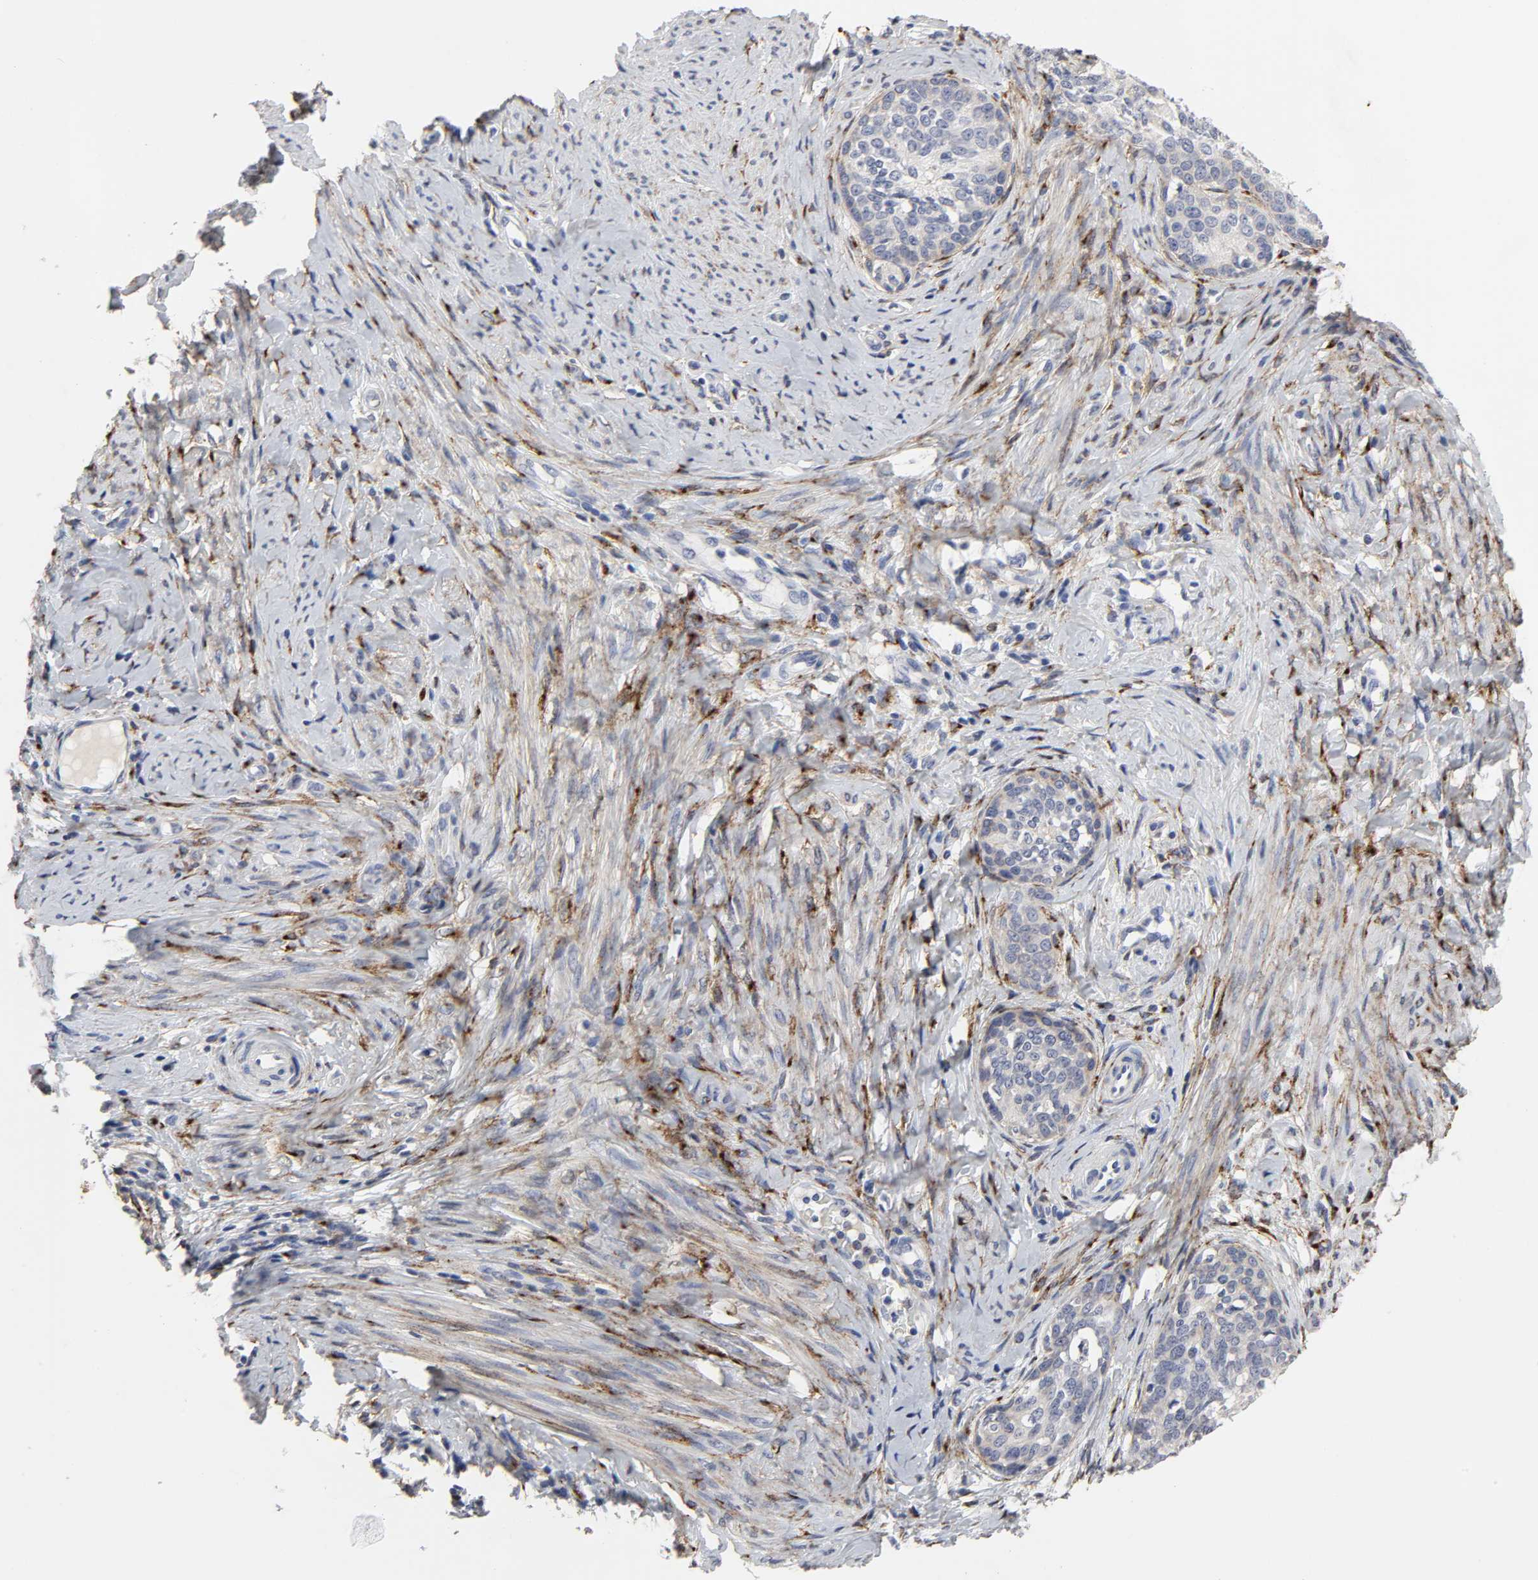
{"staining": {"intensity": "weak", "quantity": "<25%", "location": "cytoplasmic/membranous"}, "tissue": "cervical cancer", "cell_type": "Tumor cells", "image_type": "cancer", "snomed": [{"axis": "morphology", "description": "Squamous cell carcinoma, NOS"}, {"axis": "morphology", "description": "Adenocarcinoma, NOS"}, {"axis": "topography", "description": "Cervix"}], "caption": "DAB (3,3'-diaminobenzidine) immunohistochemical staining of cervical cancer (adenocarcinoma) exhibits no significant staining in tumor cells.", "gene": "LRP1", "patient": {"sex": "female", "age": 52}}